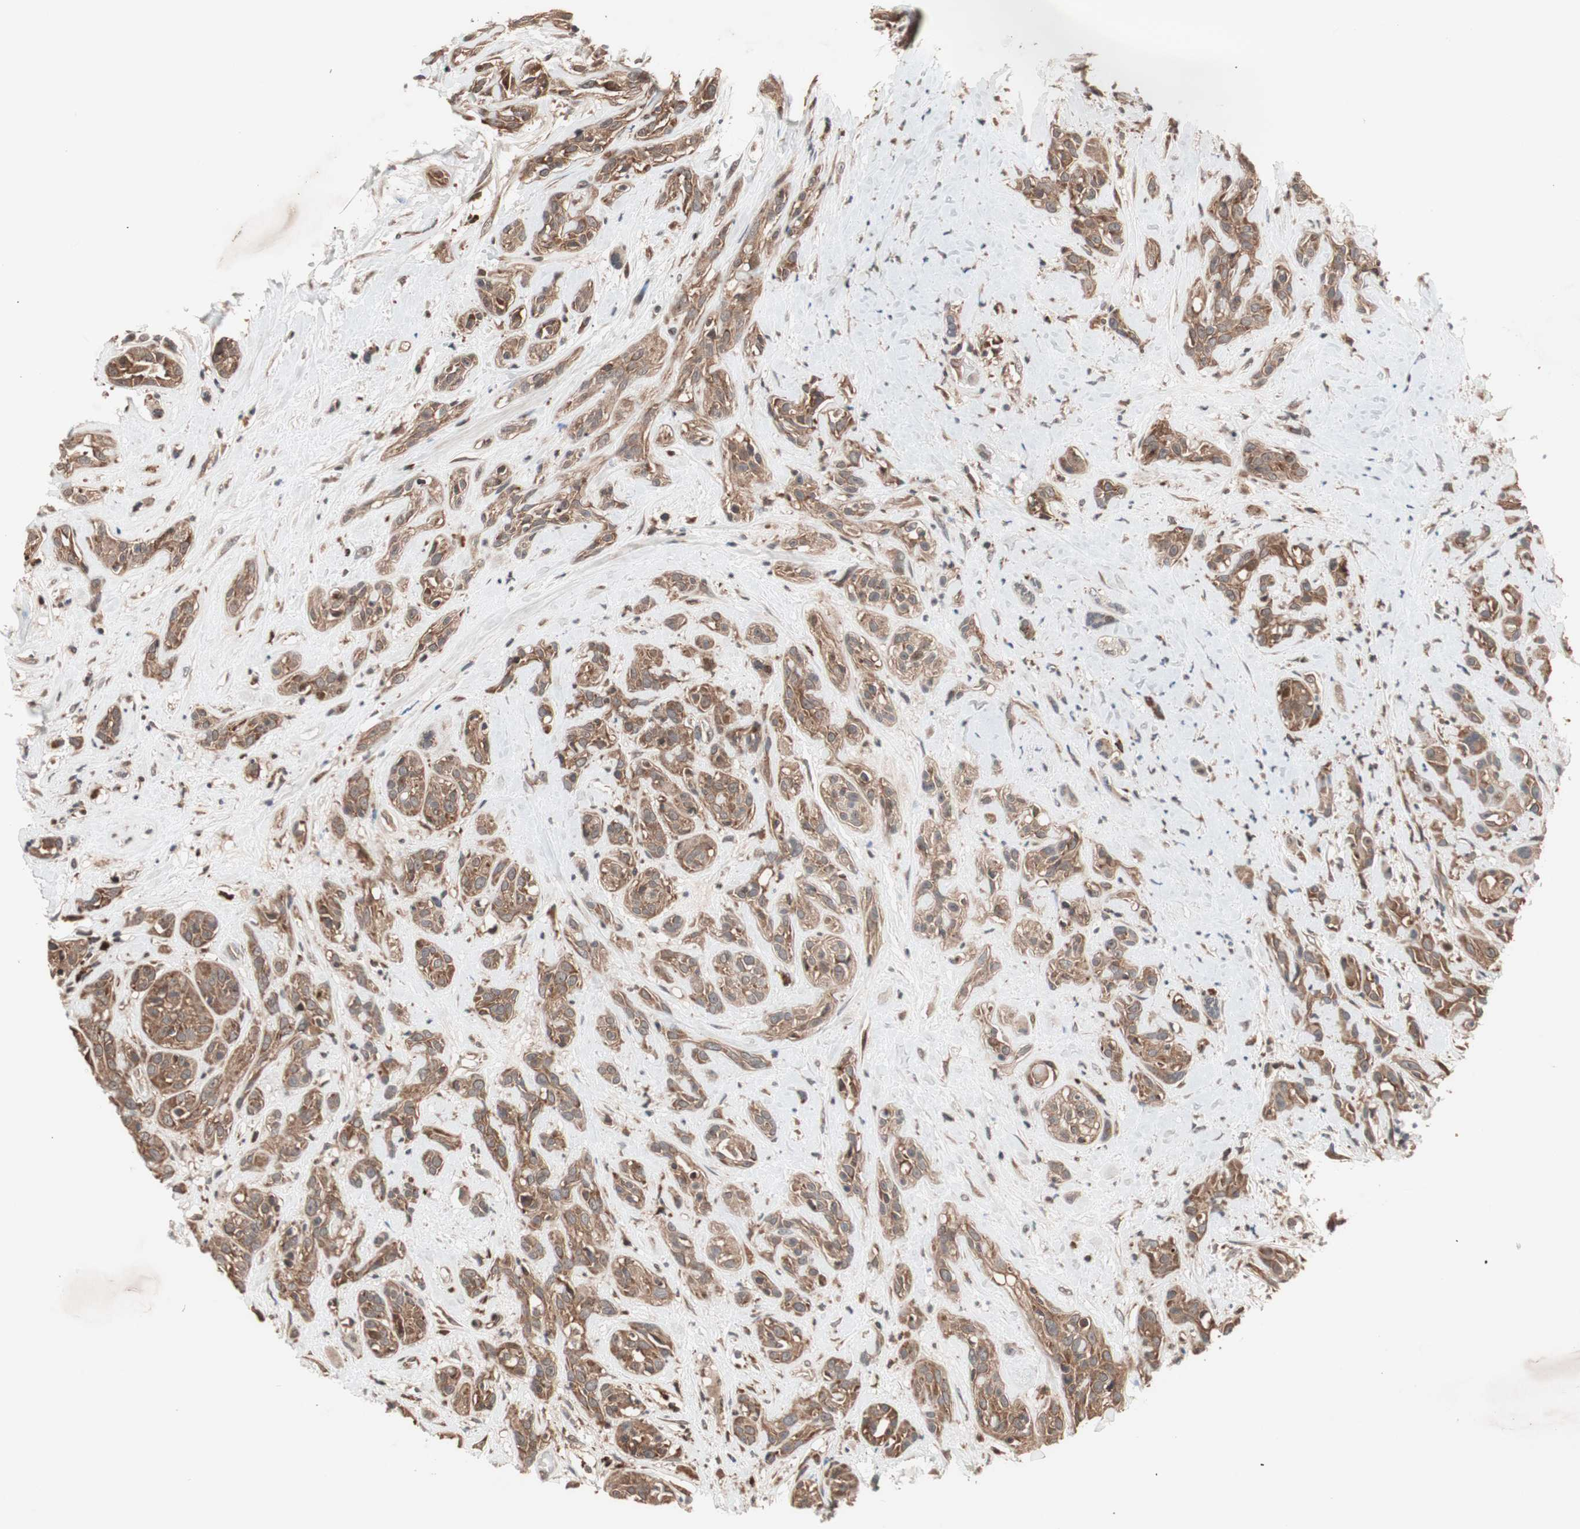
{"staining": {"intensity": "strong", "quantity": ">75%", "location": "cytoplasmic/membranous"}, "tissue": "head and neck cancer", "cell_type": "Tumor cells", "image_type": "cancer", "snomed": [{"axis": "morphology", "description": "Squamous cell carcinoma, NOS"}, {"axis": "topography", "description": "Head-Neck"}], "caption": "Head and neck cancer stained for a protein (brown) displays strong cytoplasmic/membranous positive staining in approximately >75% of tumor cells.", "gene": "NF2", "patient": {"sex": "male", "age": 62}}